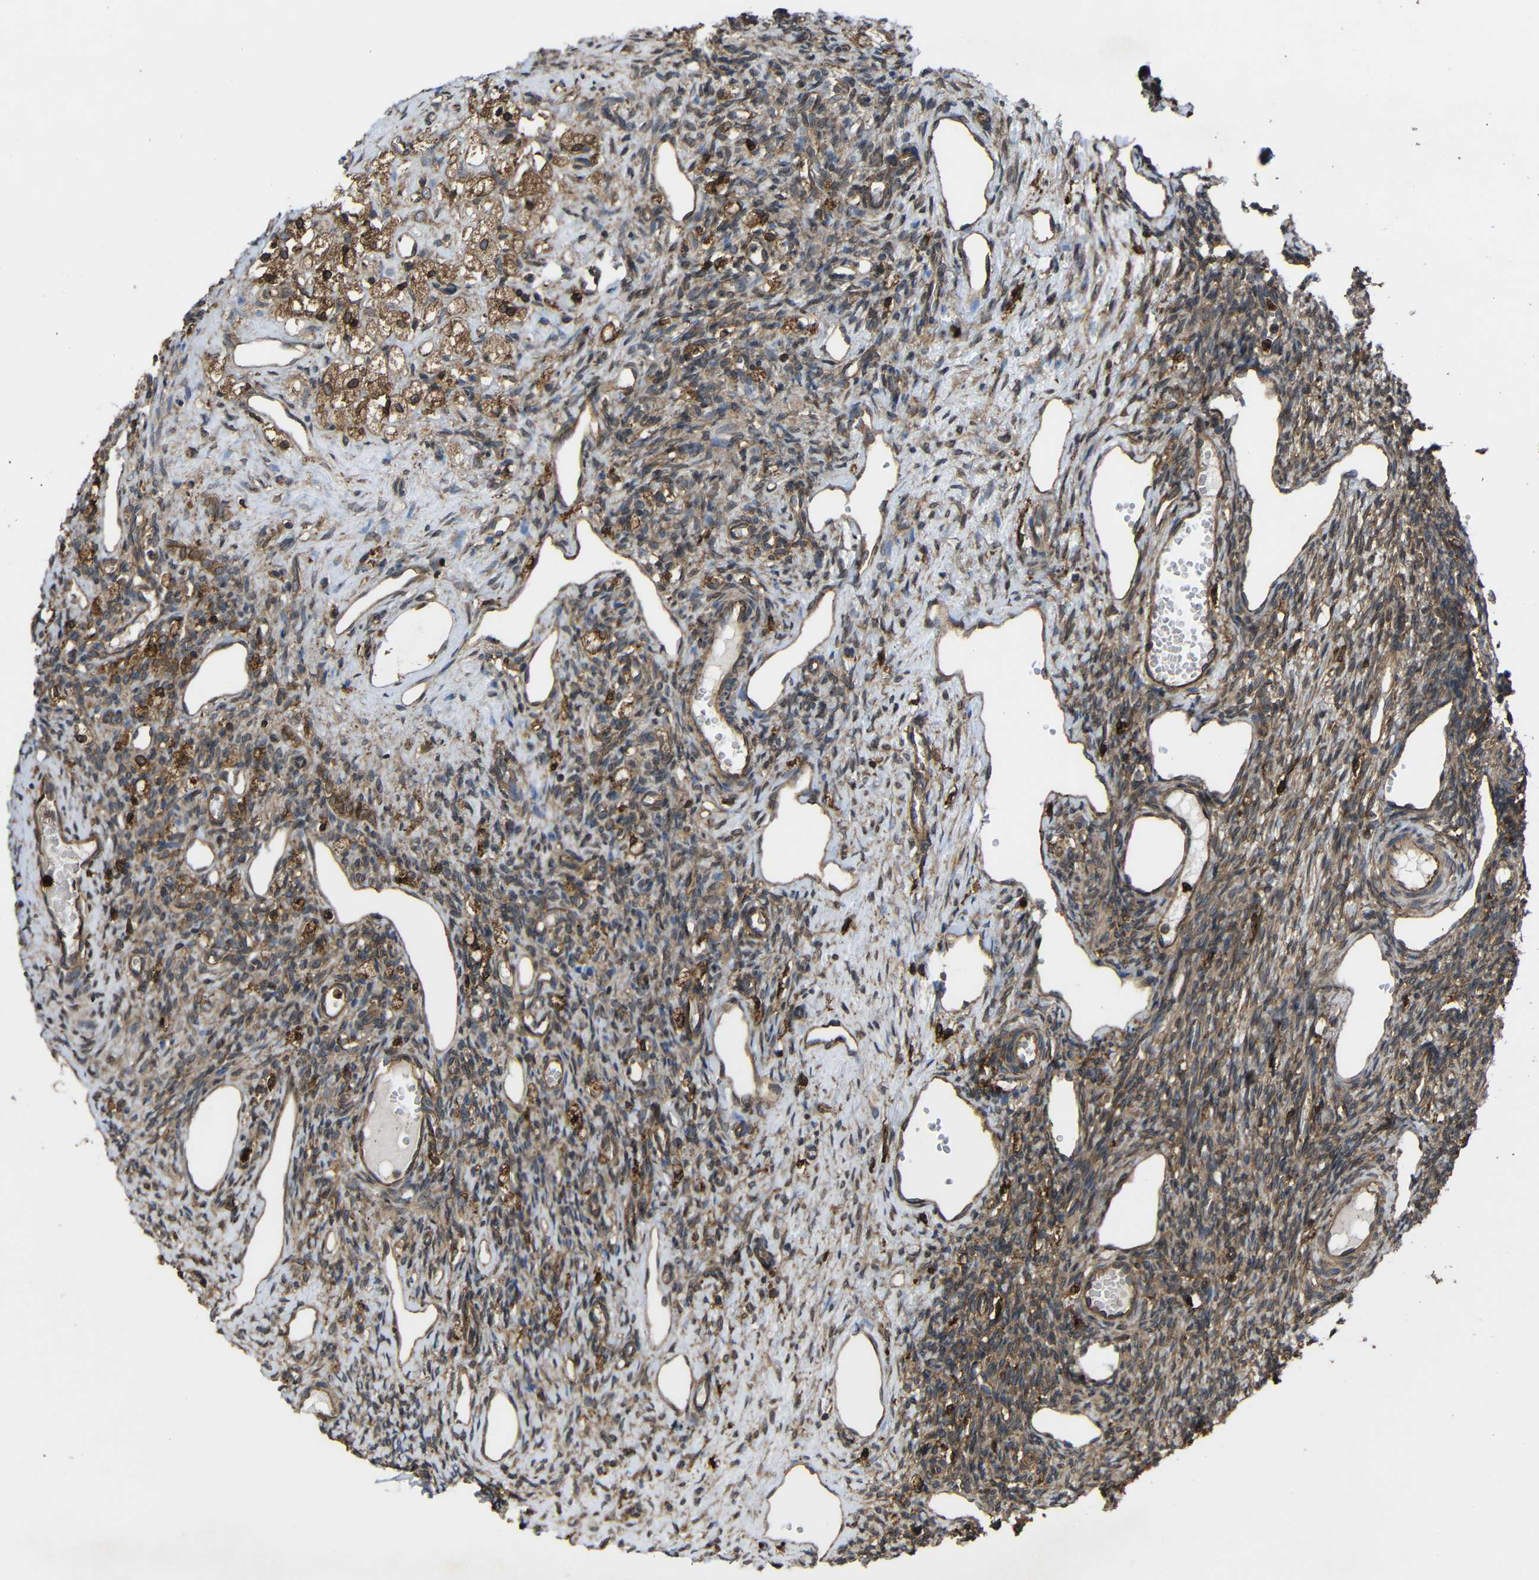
{"staining": {"intensity": "moderate", "quantity": ">75%", "location": "cytoplasmic/membranous"}, "tissue": "ovary", "cell_type": "Ovarian stroma cells", "image_type": "normal", "snomed": [{"axis": "morphology", "description": "Normal tissue, NOS"}, {"axis": "topography", "description": "Ovary"}], "caption": "Immunohistochemistry of normal ovary exhibits medium levels of moderate cytoplasmic/membranous positivity in about >75% of ovarian stroma cells. The staining is performed using DAB brown chromogen to label protein expression. The nuclei are counter-stained blue using hematoxylin.", "gene": "TREM2", "patient": {"sex": "female", "age": 33}}